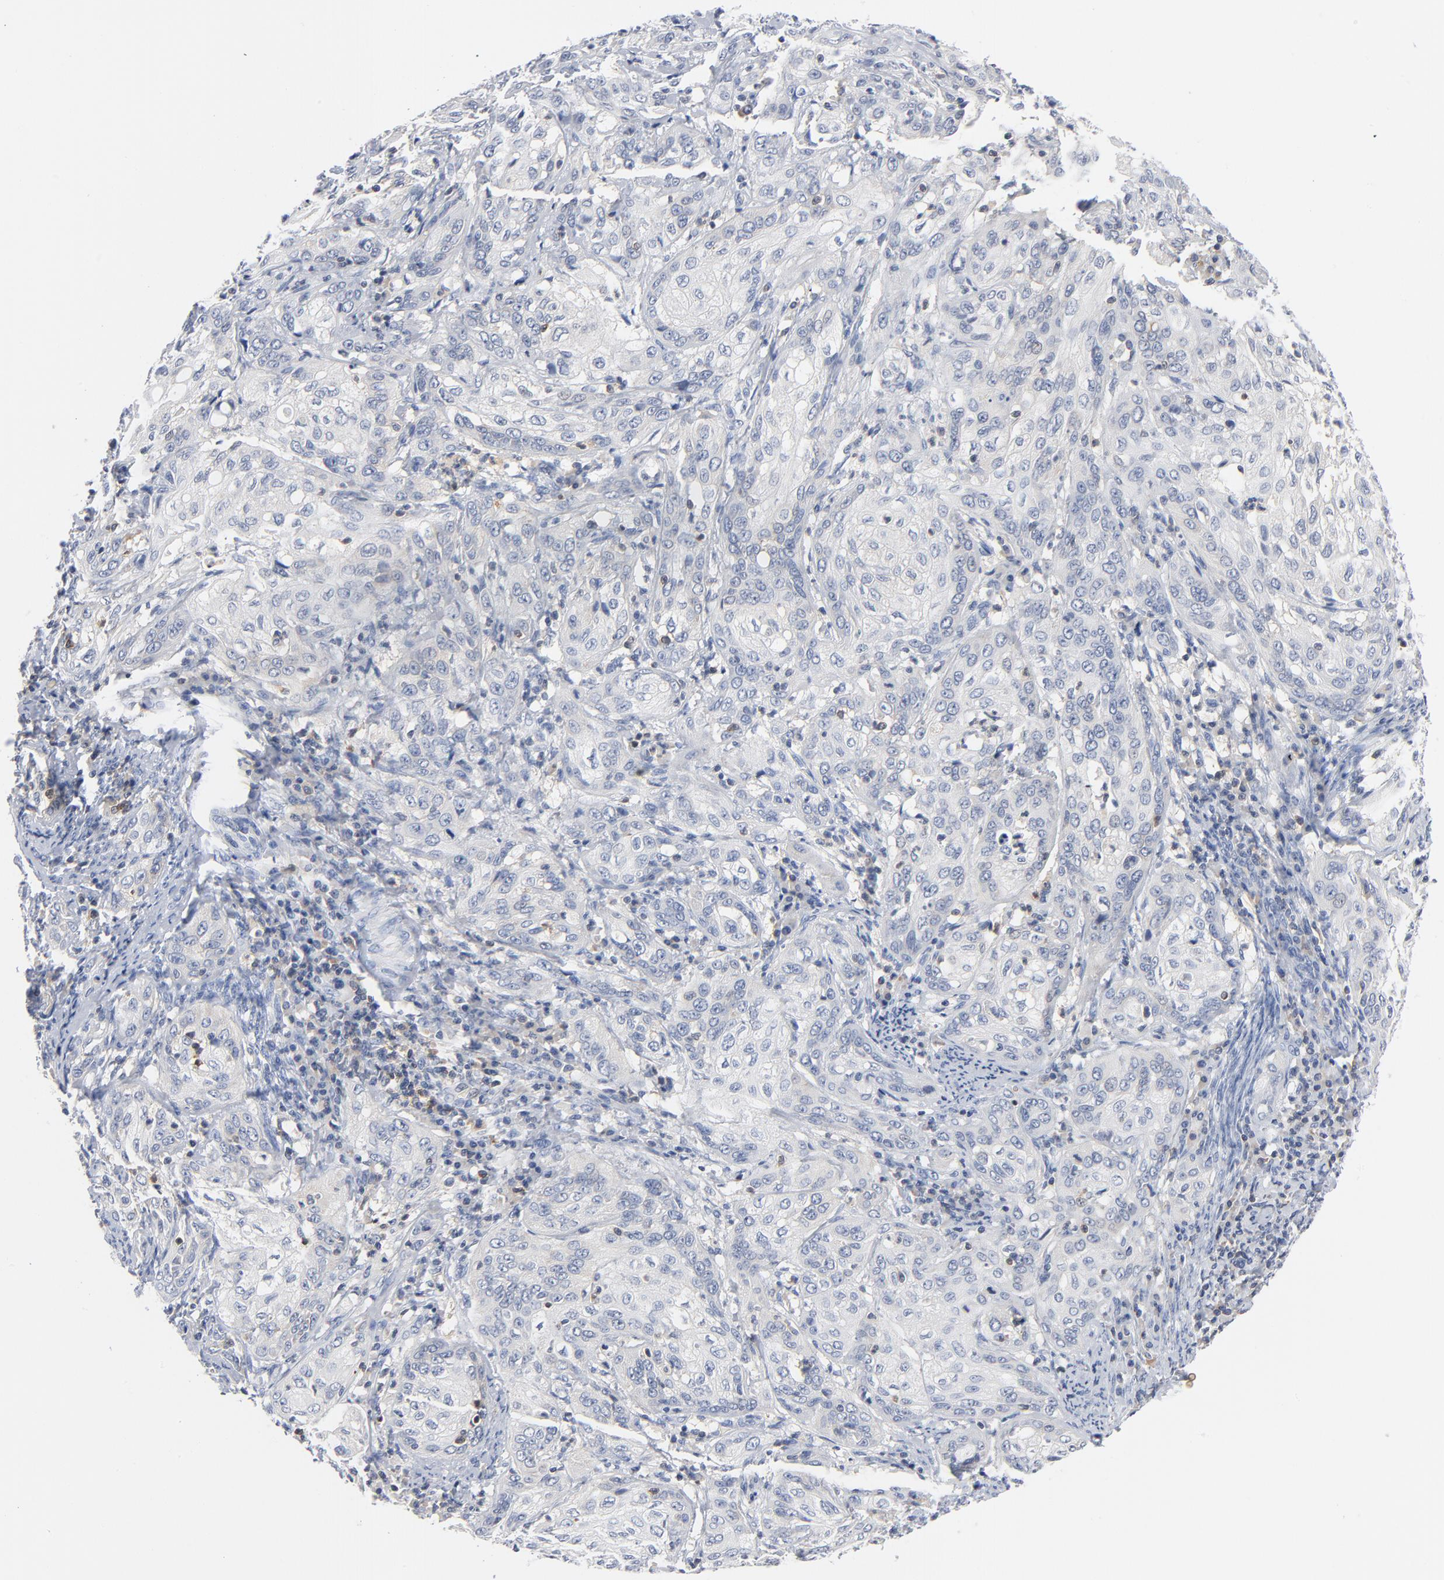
{"staining": {"intensity": "weak", "quantity": "25%-75%", "location": "cytoplasmic/membranous"}, "tissue": "cervical cancer", "cell_type": "Tumor cells", "image_type": "cancer", "snomed": [{"axis": "morphology", "description": "Squamous cell carcinoma, NOS"}, {"axis": "topography", "description": "Cervix"}], "caption": "Immunohistochemical staining of human cervical cancer exhibits low levels of weak cytoplasmic/membranous protein staining in approximately 25%-75% of tumor cells.", "gene": "PTK2B", "patient": {"sex": "female", "age": 41}}